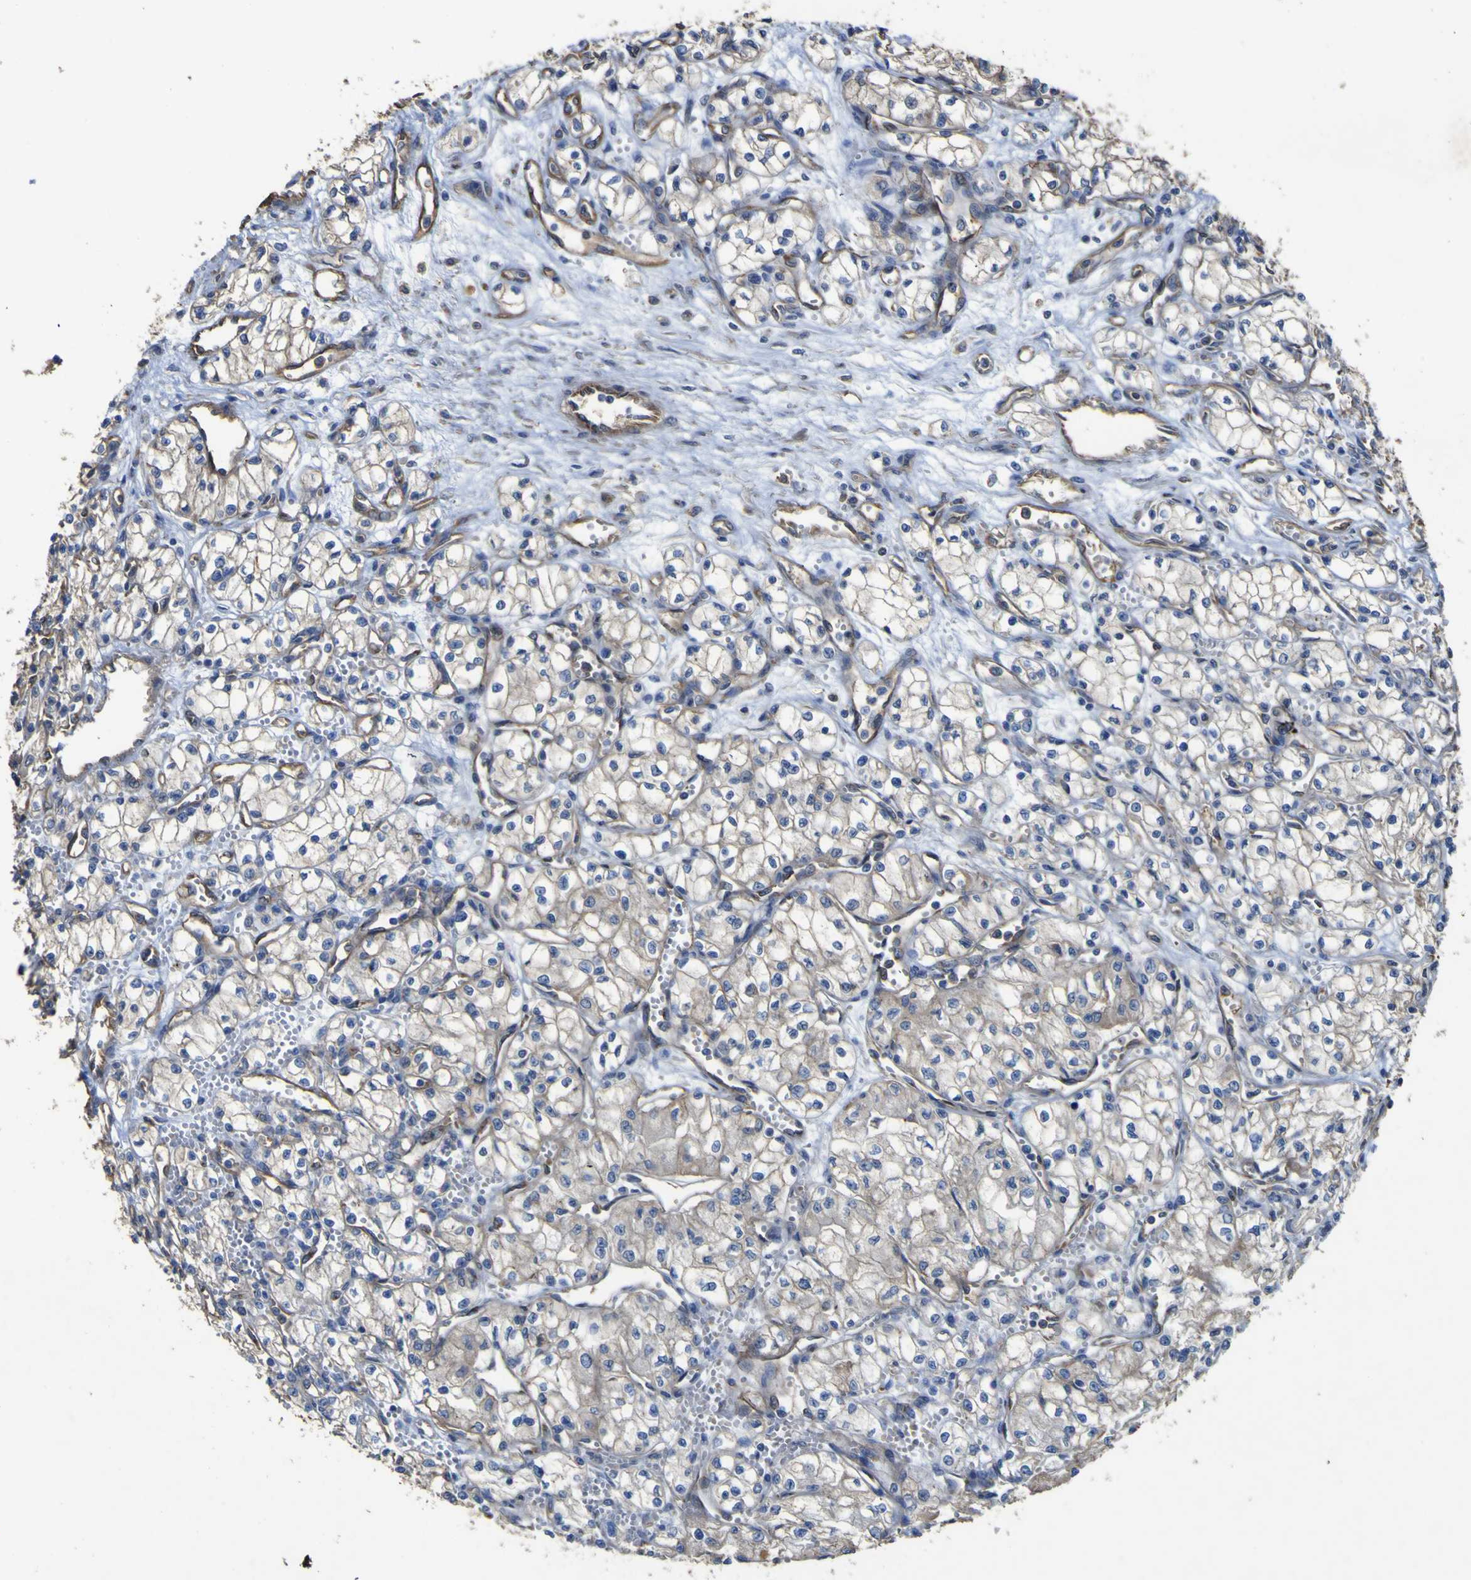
{"staining": {"intensity": "weak", "quantity": "25%-75%", "location": "cytoplasmic/membranous"}, "tissue": "renal cancer", "cell_type": "Tumor cells", "image_type": "cancer", "snomed": [{"axis": "morphology", "description": "Normal tissue, NOS"}, {"axis": "morphology", "description": "Adenocarcinoma, NOS"}, {"axis": "topography", "description": "Kidney"}], "caption": "Protein expression analysis of renal adenocarcinoma displays weak cytoplasmic/membranous expression in approximately 25%-75% of tumor cells. (DAB = brown stain, brightfield microscopy at high magnification).", "gene": "TNFSF15", "patient": {"sex": "male", "age": 59}}